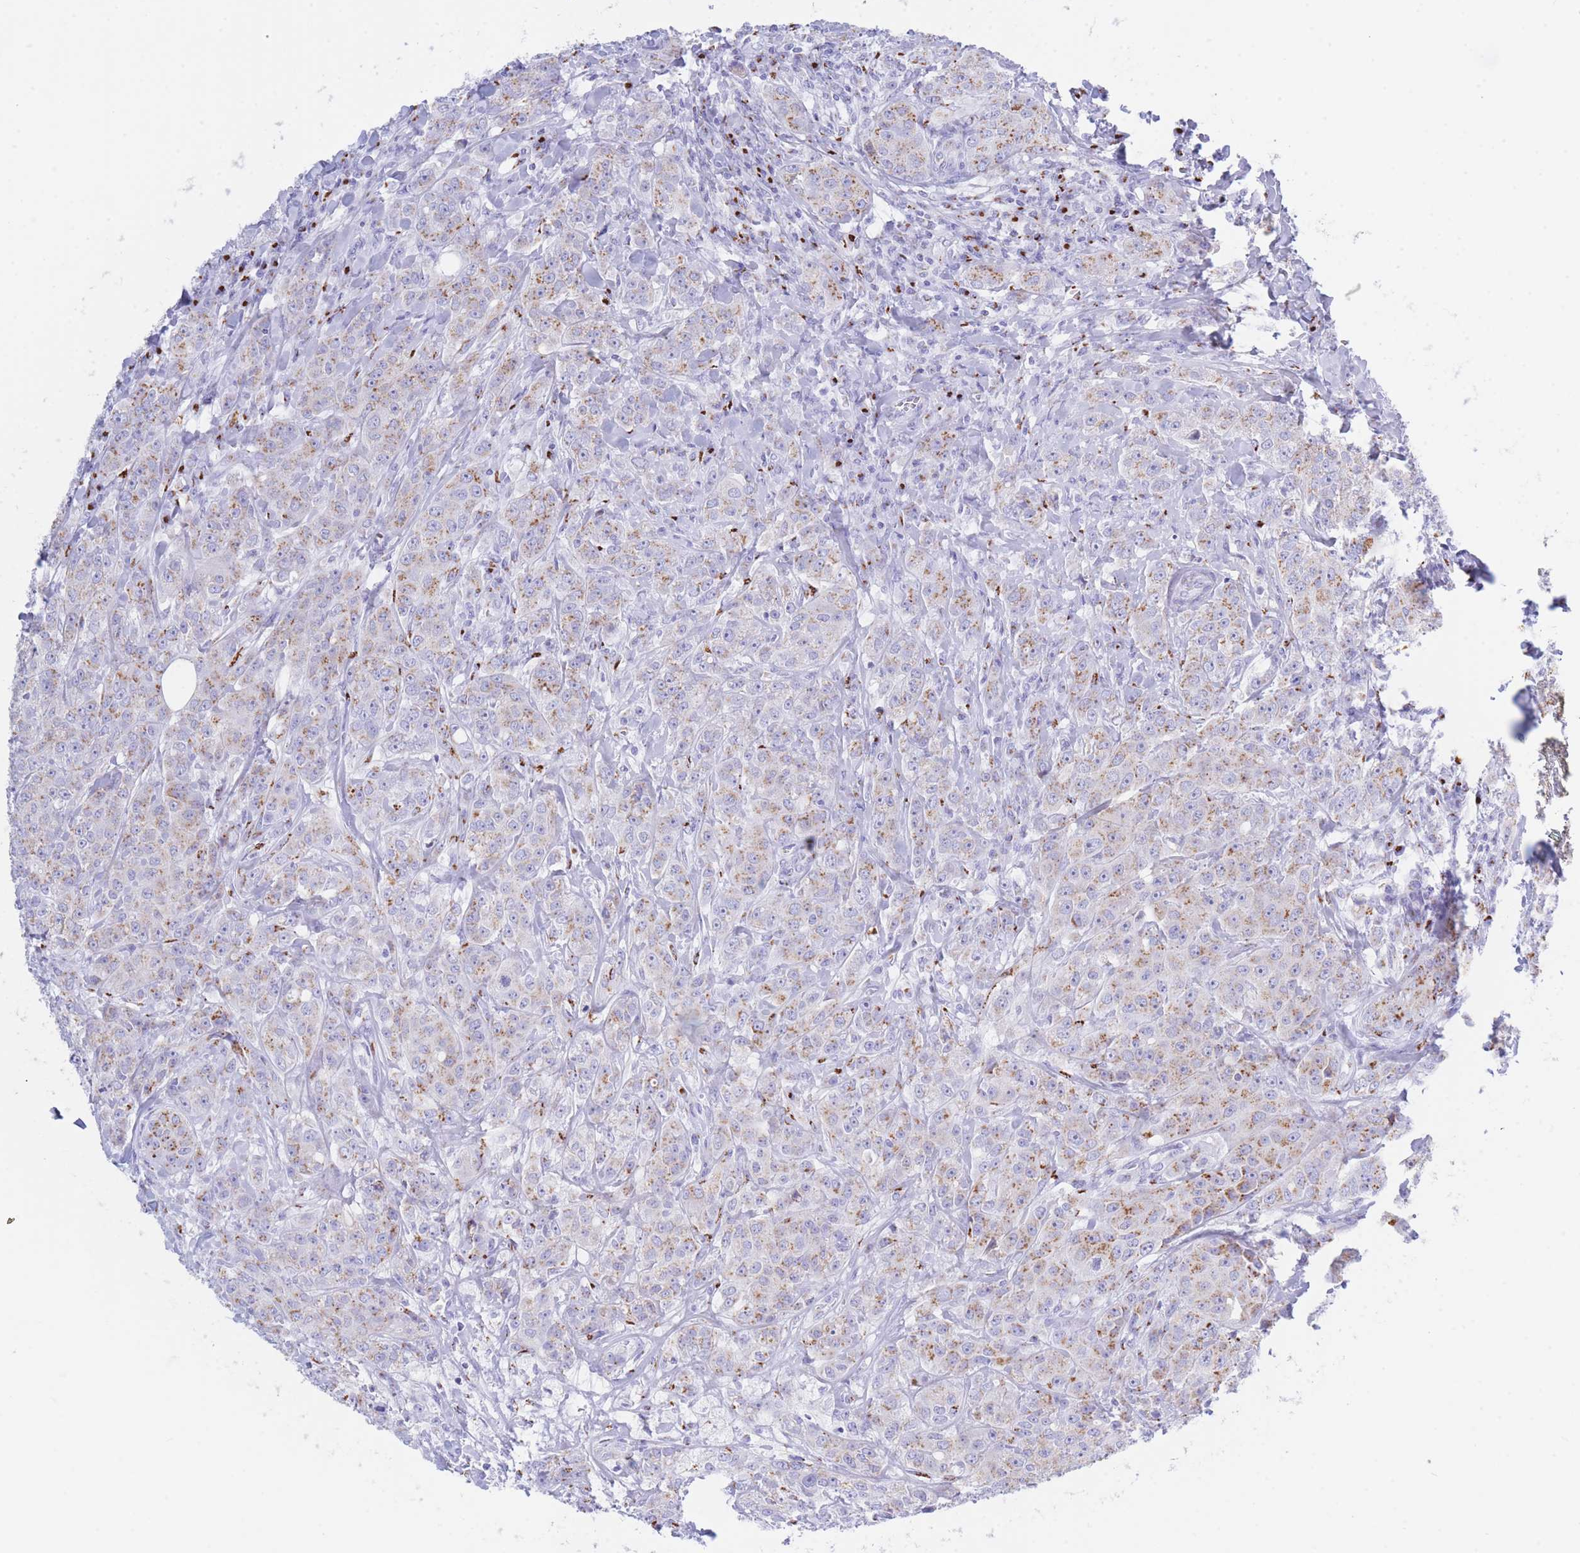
{"staining": {"intensity": "moderate", "quantity": "25%-75%", "location": "cytoplasmic/membranous"}, "tissue": "breast cancer", "cell_type": "Tumor cells", "image_type": "cancer", "snomed": [{"axis": "morphology", "description": "Duct carcinoma"}, {"axis": "topography", "description": "Breast"}], "caption": "IHC image of neoplastic tissue: breast cancer (infiltrating ductal carcinoma) stained using immunohistochemistry displays medium levels of moderate protein expression localized specifically in the cytoplasmic/membranous of tumor cells, appearing as a cytoplasmic/membranous brown color.", "gene": "FAM3C", "patient": {"sex": "female", "age": 43}}